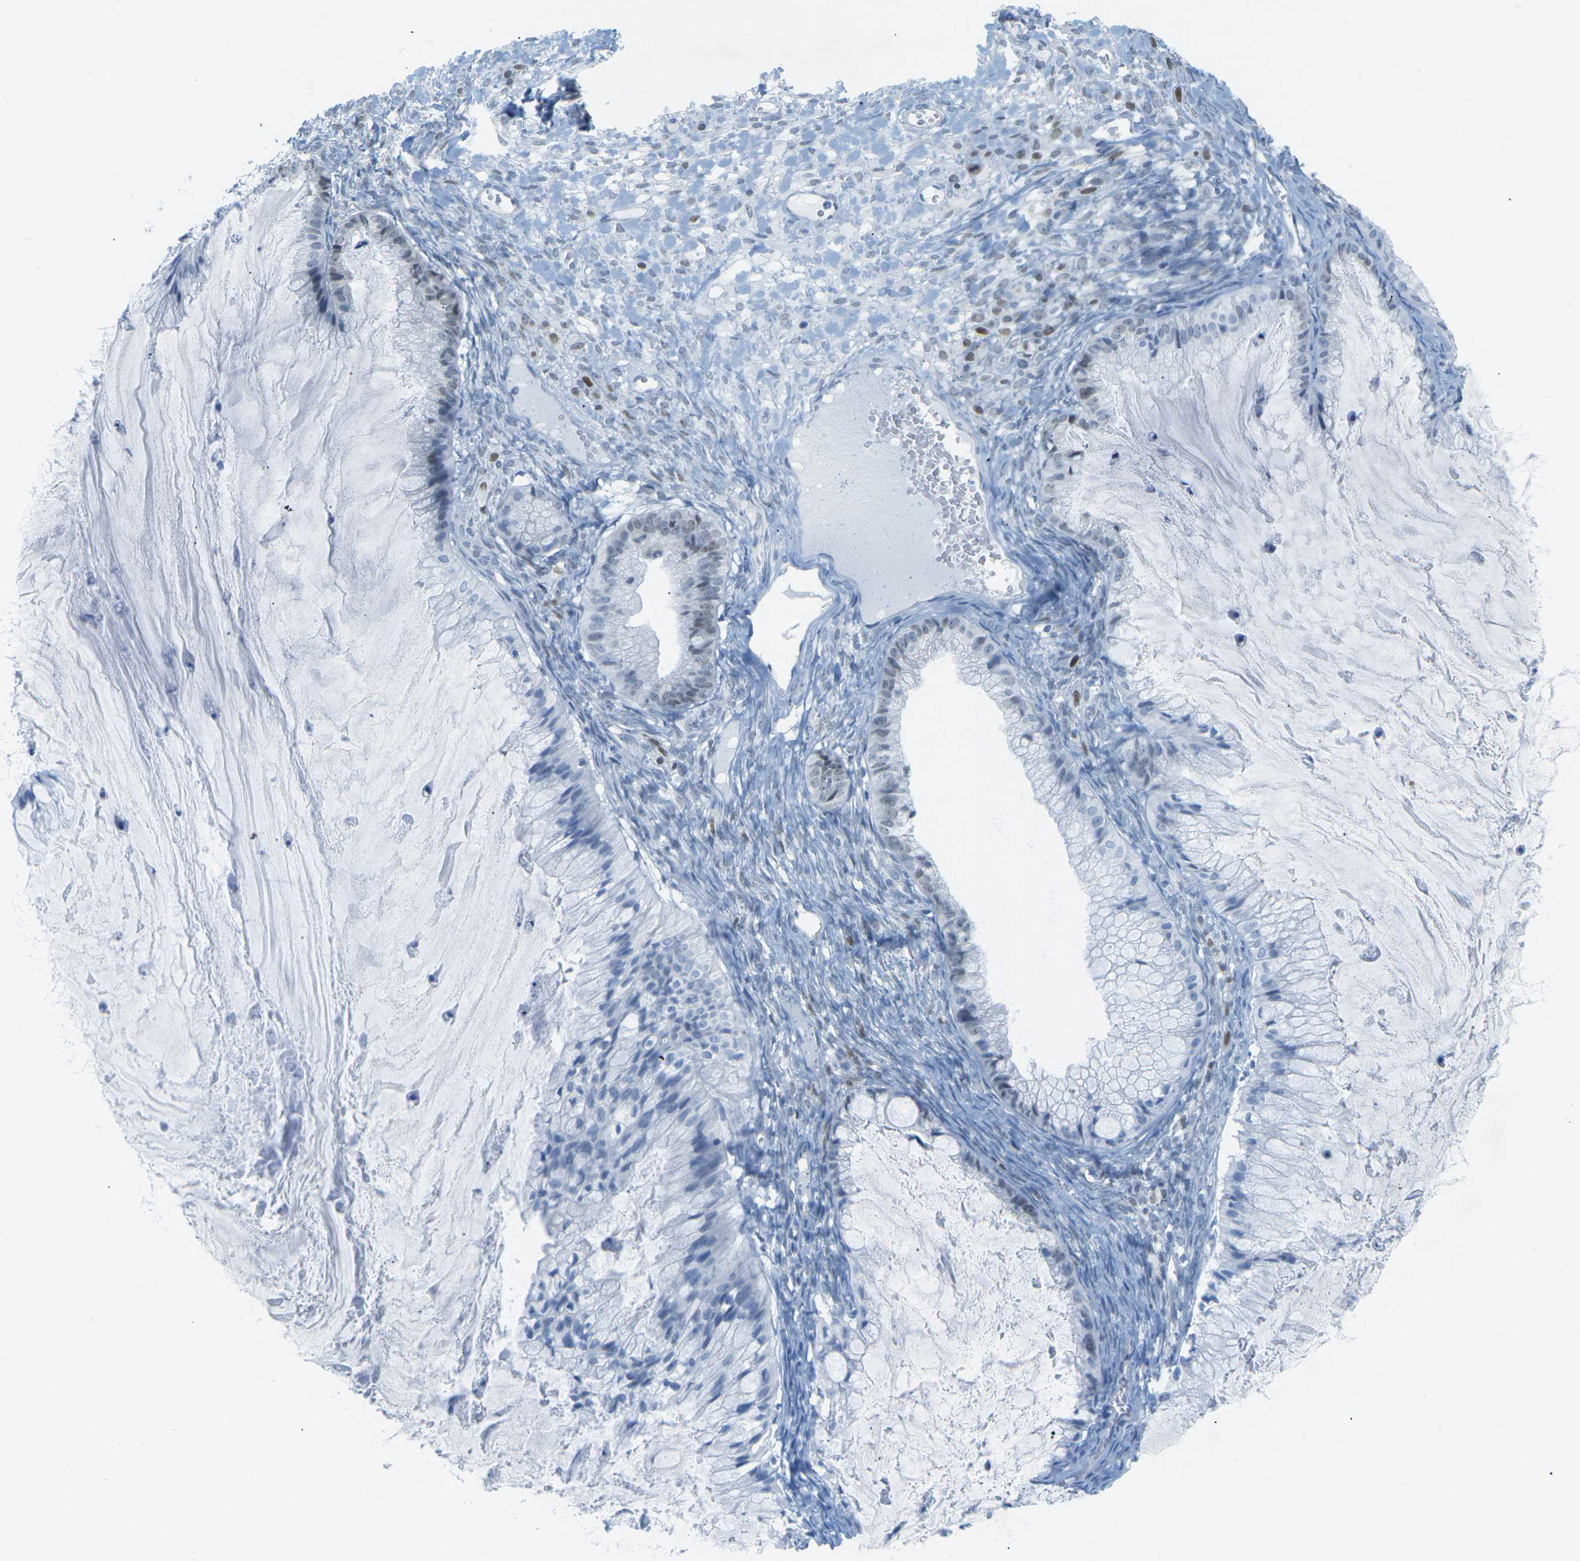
{"staining": {"intensity": "weak", "quantity": "<25%", "location": "nuclear"}, "tissue": "ovarian cancer", "cell_type": "Tumor cells", "image_type": "cancer", "snomed": [{"axis": "morphology", "description": "Cystadenocarcinoma, mucinous, NOS"}, {"axis": "topography", "description": "Ovary"}], "caption": "Tumor cells are negative for protein expression in human ovarian mucinous cystadenocarcinoma.", "gene": "HLTF", "patient": {"sex": "female", "age": 57}}